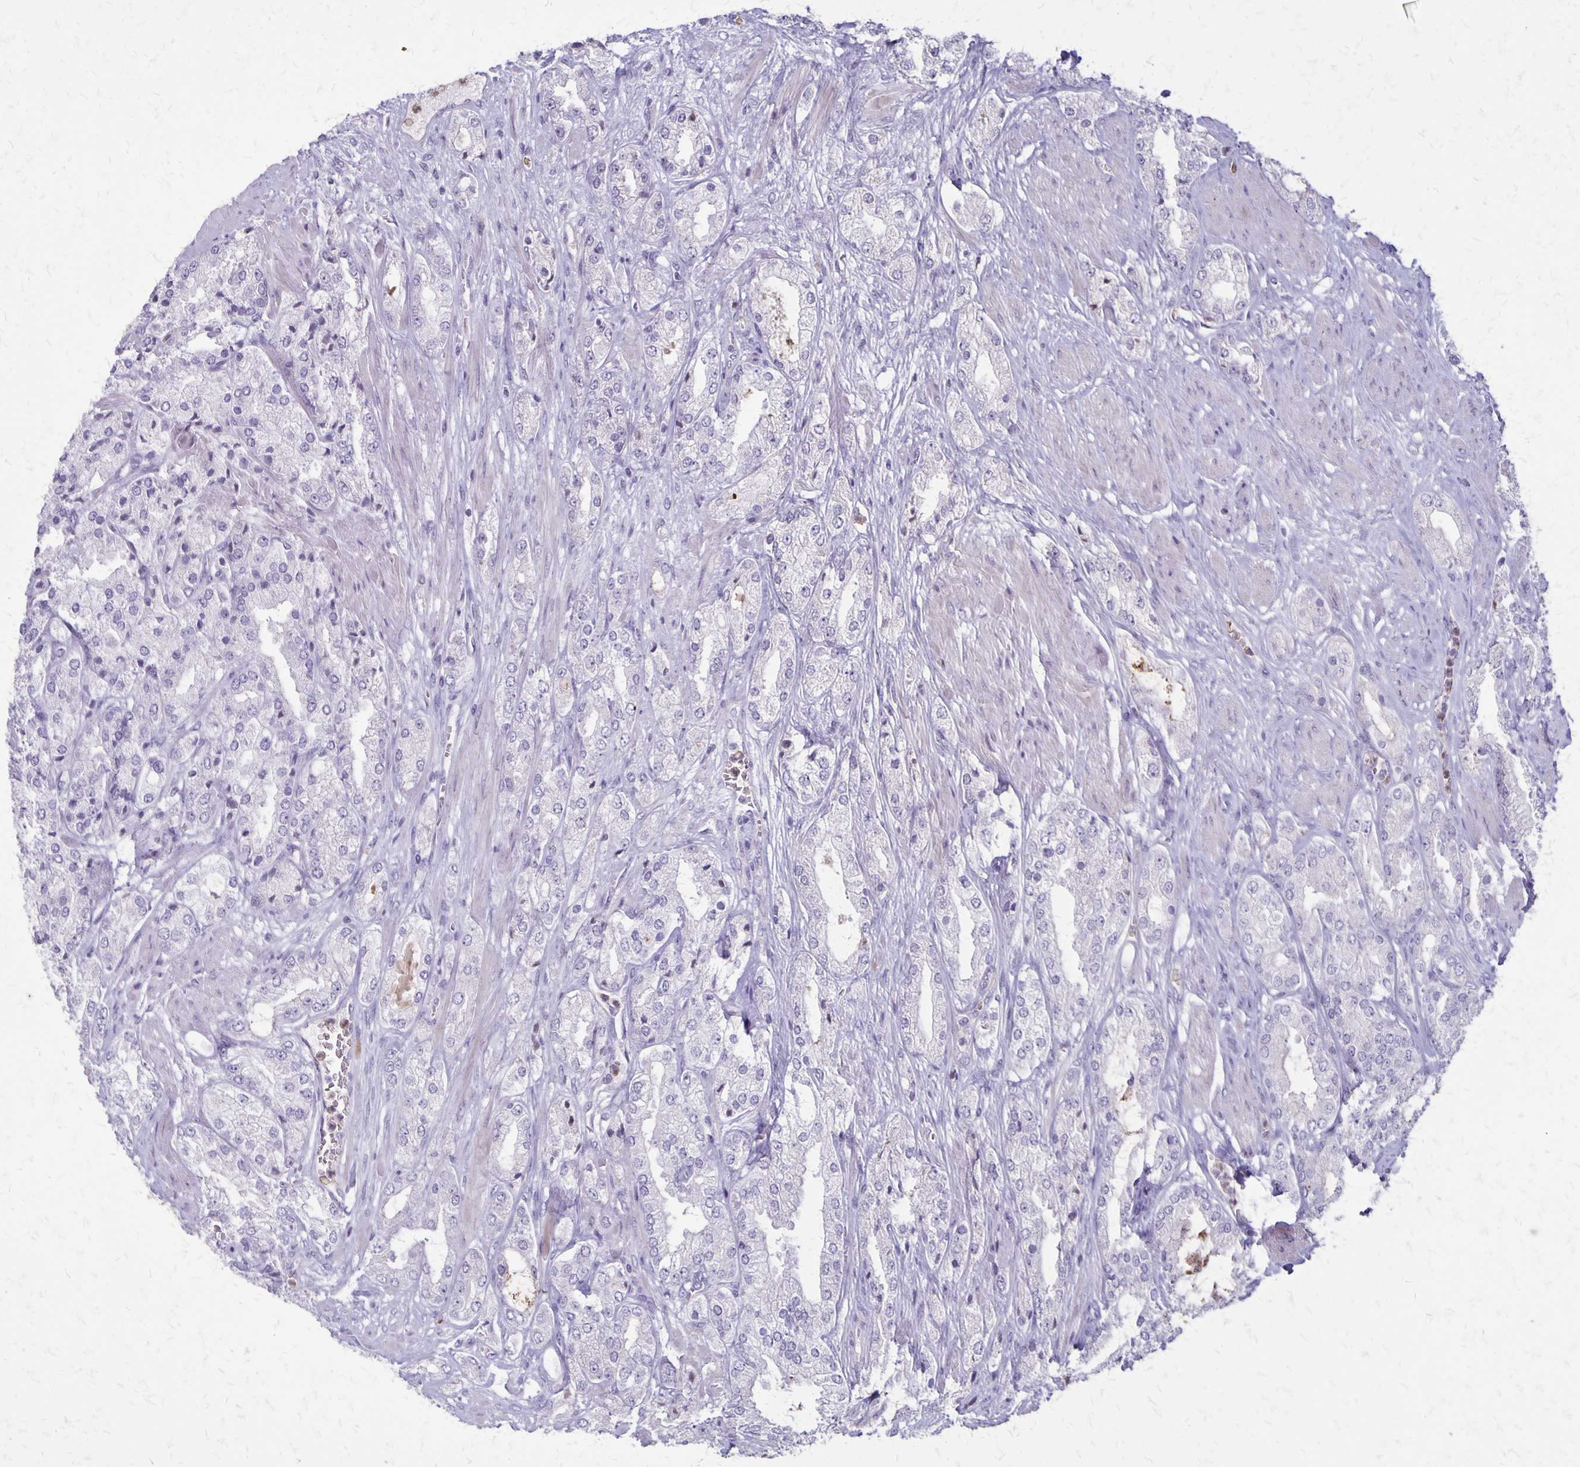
{"staining": {"intensity": "negative", "quantity": "none", "location": "none"}, "tissue": "prostate cancer", "cell_type": "Tumor cells", "image_type": "cancer", "snomed": [{"axis": "morphology", "description": "Adenocarcinoma, High grade"}, {"axis": "topography", "description": "Prostate"}], "caption": "A histopathology image of prostate adenocarcinoma (high-grade) stained for a protein reveals no brown staining in tumor cells.", "gene": "SEPTIN5", "patient": {"sex": "male", "age": 68}}